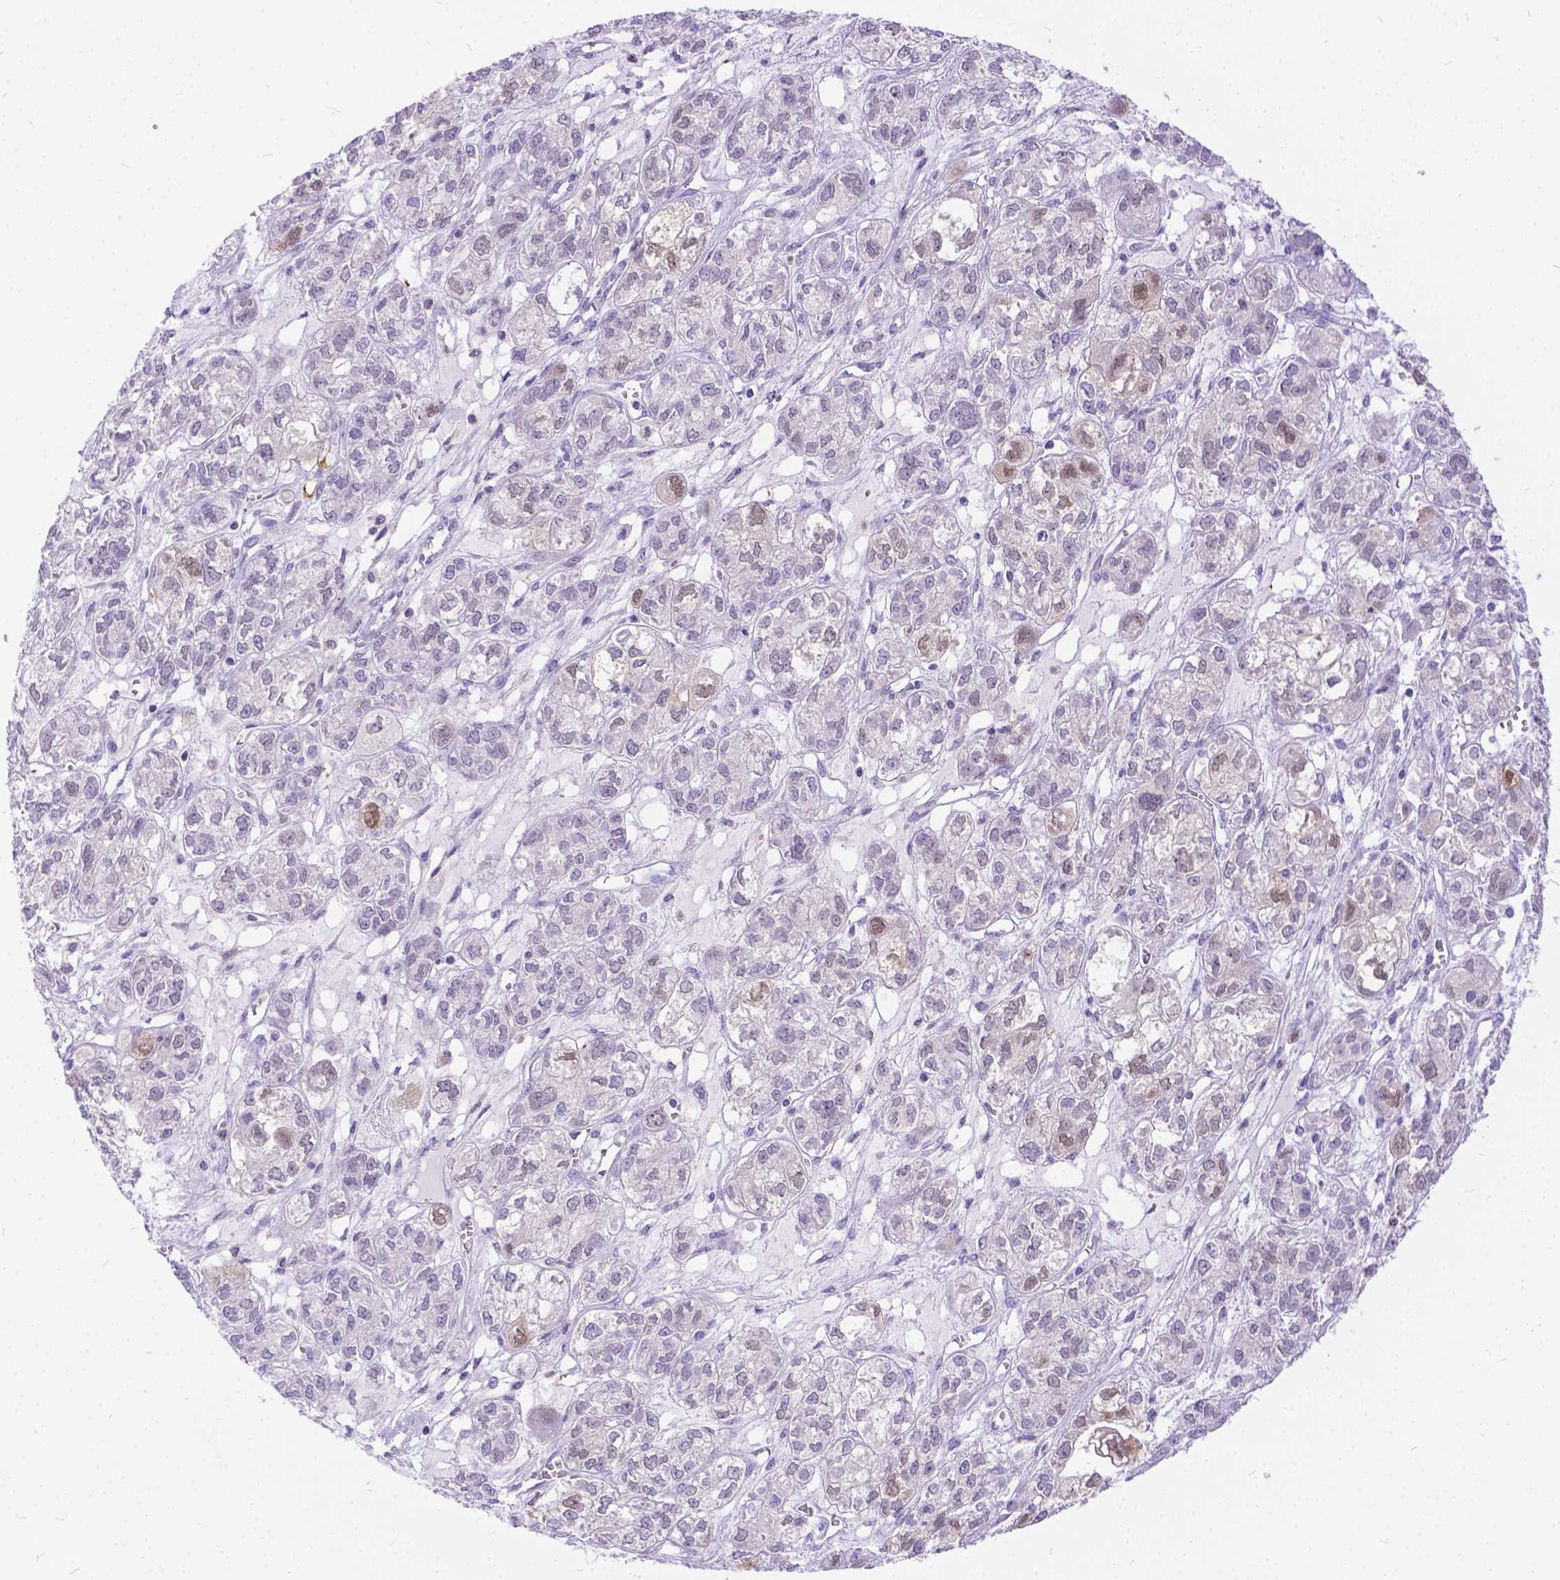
{"staining": {"intensity": "weak", "quantity": "<25%", "location": "cytoplasmic/membranous,nuclear"}, "tissue": "ovarian cancer", "cell_type": "Tumor cells", "image_type": "cancer", "snomed": [{"axis": "morphology", "description": "Carcinoma, endometroid"}, {"axis": "topography", "description": "Ovary"}], "caption": "There is no significant staining in tumor cells of ovarian endometroid carcinoma.", "gene": "TMEM169", "patient": {"sex": "female", "age": 64}}